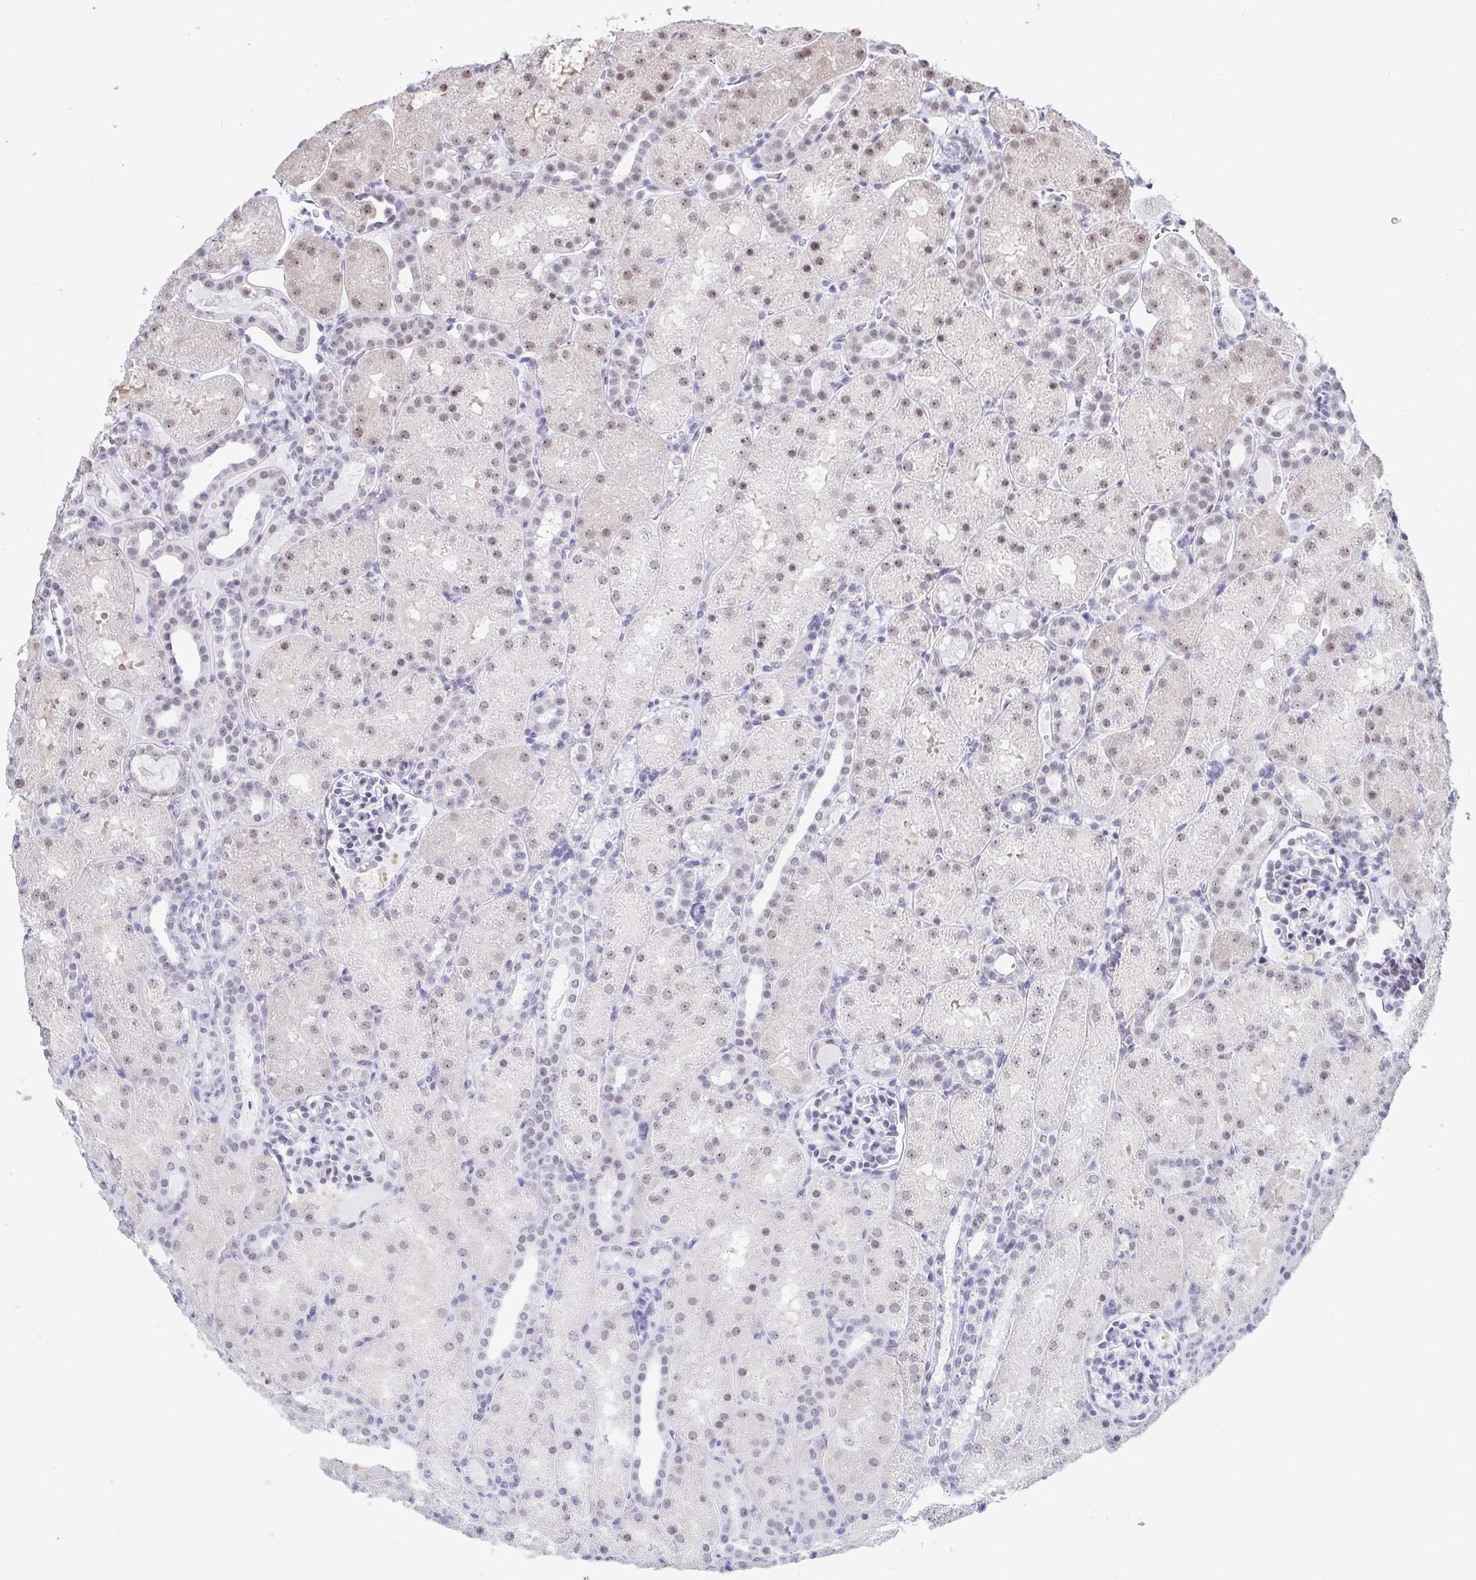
{"staining": {"intensity": "moderate", "quantity": "<25%", "location": "nuclear"}, "tissue": "kidney", "cell_type": "Cells in glomeruli", "image_type": "normal", "snomed": [{"axis": "morphology", "description": "Normal tissue, NOS"}, {"axis": "topography", "description": "Kidney"}], "caption": "Immunohistochemical staining of unremarkable human kidney displays moderate nuclear protein positivity in approximately <25% of cells in glomeruli.", "gene": "SUPT16H", "patient": {"sex": "male", "age": 2}}